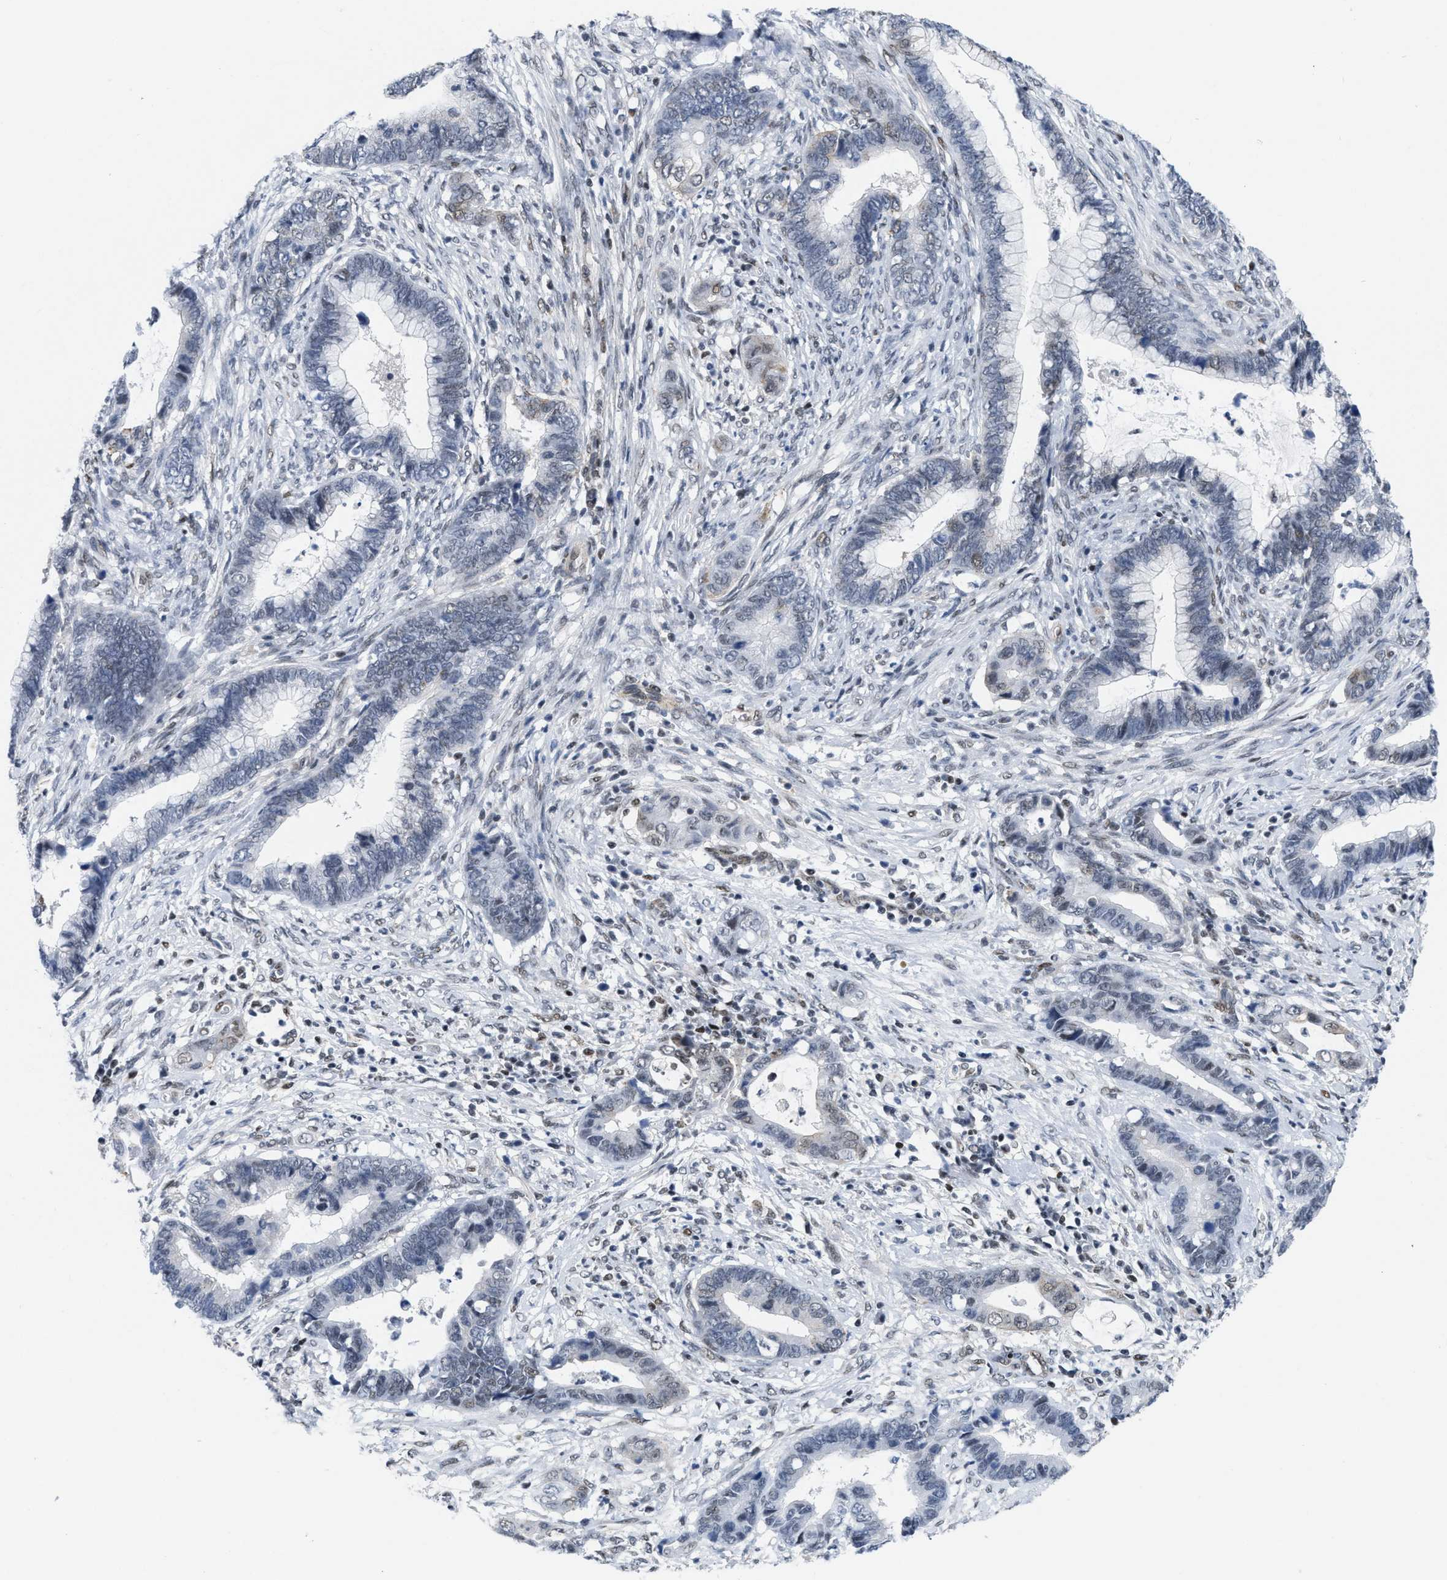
{"staining": {"intensity": "weak", "quantity": "<25%", "location": "nuclear"}, "tissue": "cervical cancer", "cell_type": "Tumor cells", "image_type": "cancer", "snomed": [{"axis": "morphology", "description": "Adenocarcinoma, NOS"}, {"axis": "topography", "description": "Cervix"}], "caption": "This is an immunohistochemistry micrograph of human cervical adenocarcinoma. There is no expression in tumor cells.", "gene": "MIER1", "patient": {"sex": "female", "age": 44}}